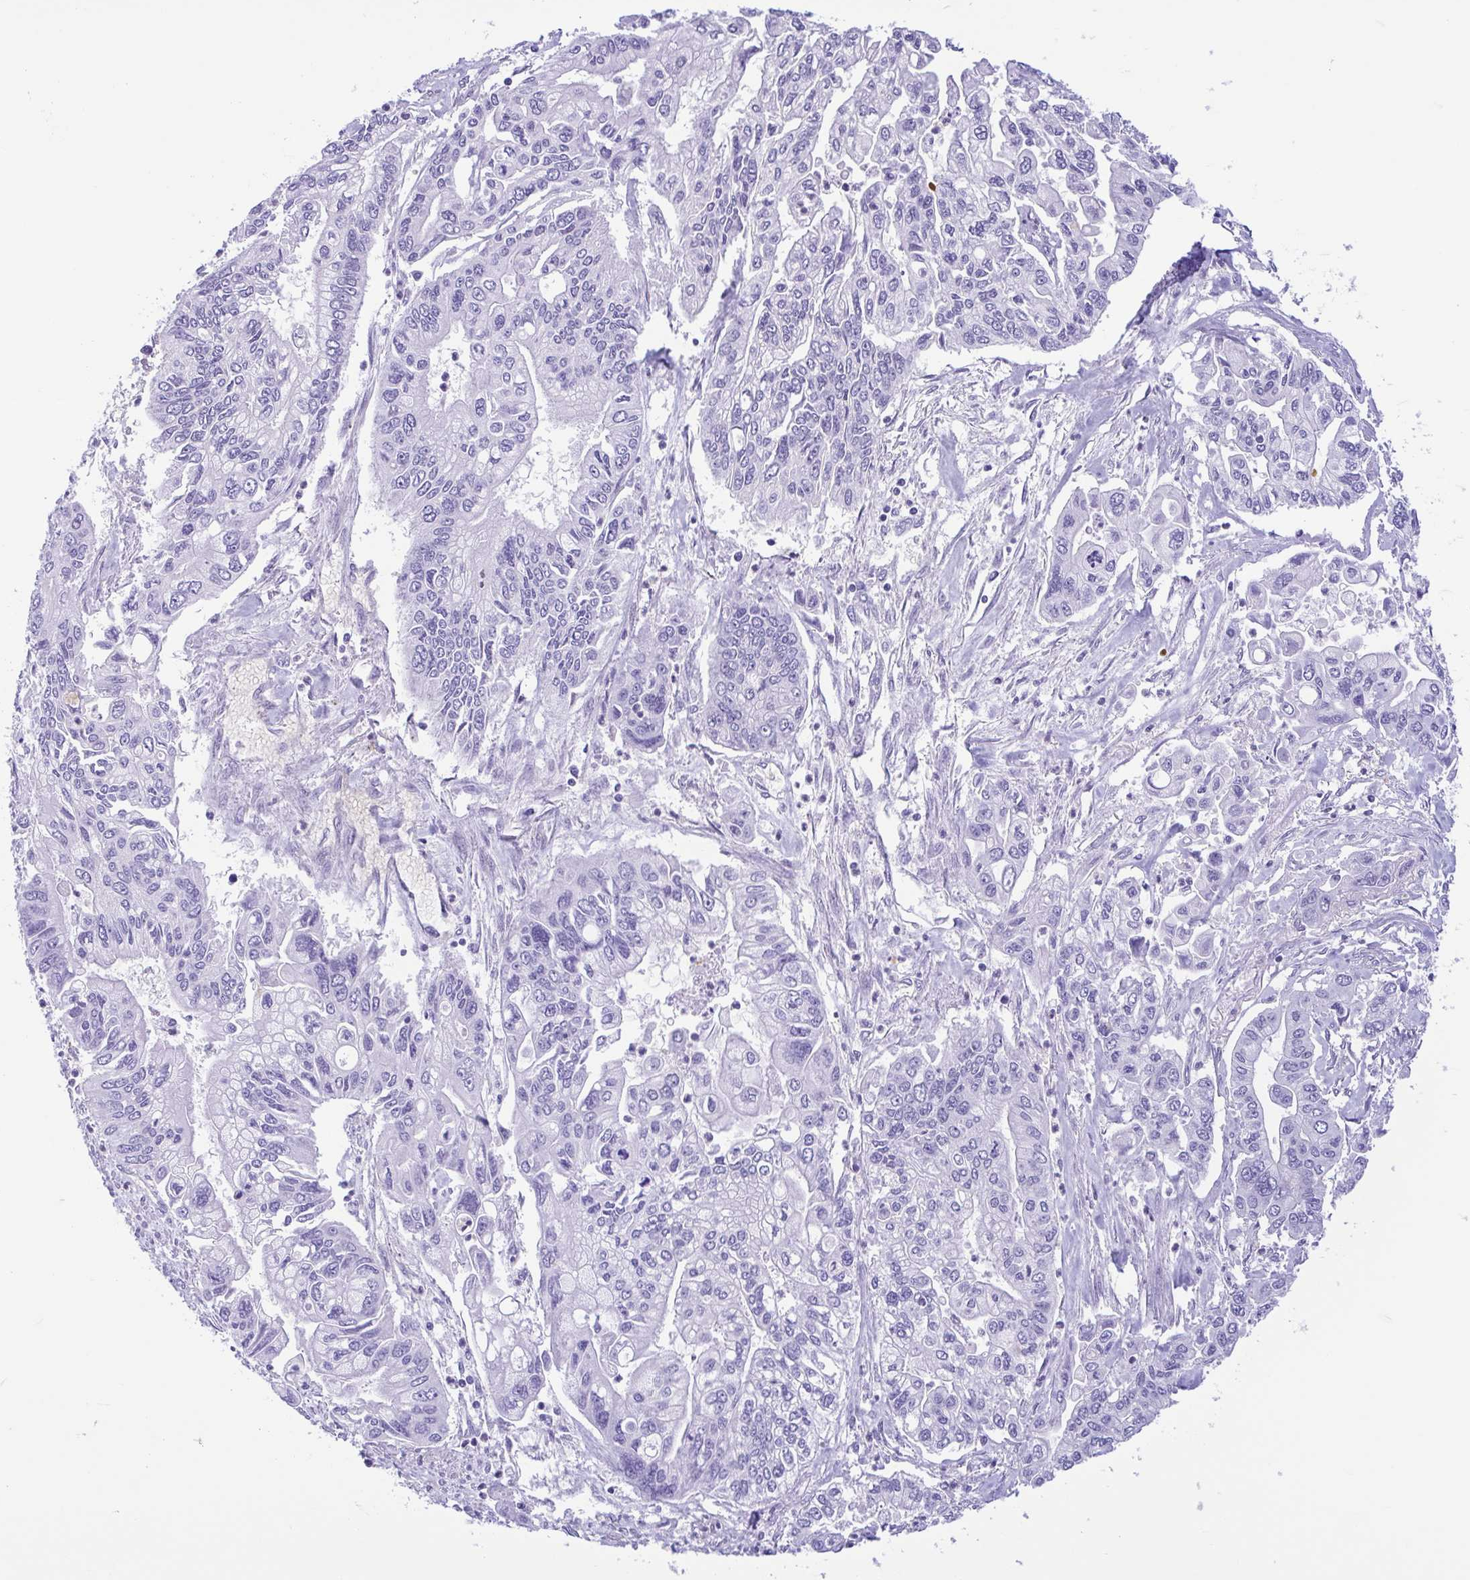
{"staining": {"intensity": "negative", "quantity": "none", "location": "none"}, "tissue": "pancreatic cancer", "cell_type": "Tumor cells", "image_type": "cancer", "snomed": [{"axis": "morphology", "description": "Adenocarcinoma, NOS"}, {"axis": "topography", "description": "Pancreas"}], "caption": "This is an IHC histopathology image of adenocarcinoma (pancreatic). There is no positivity in tumor cells.", "gene": "TMEM79", "patient": {"sex": "male", "age": 62}}